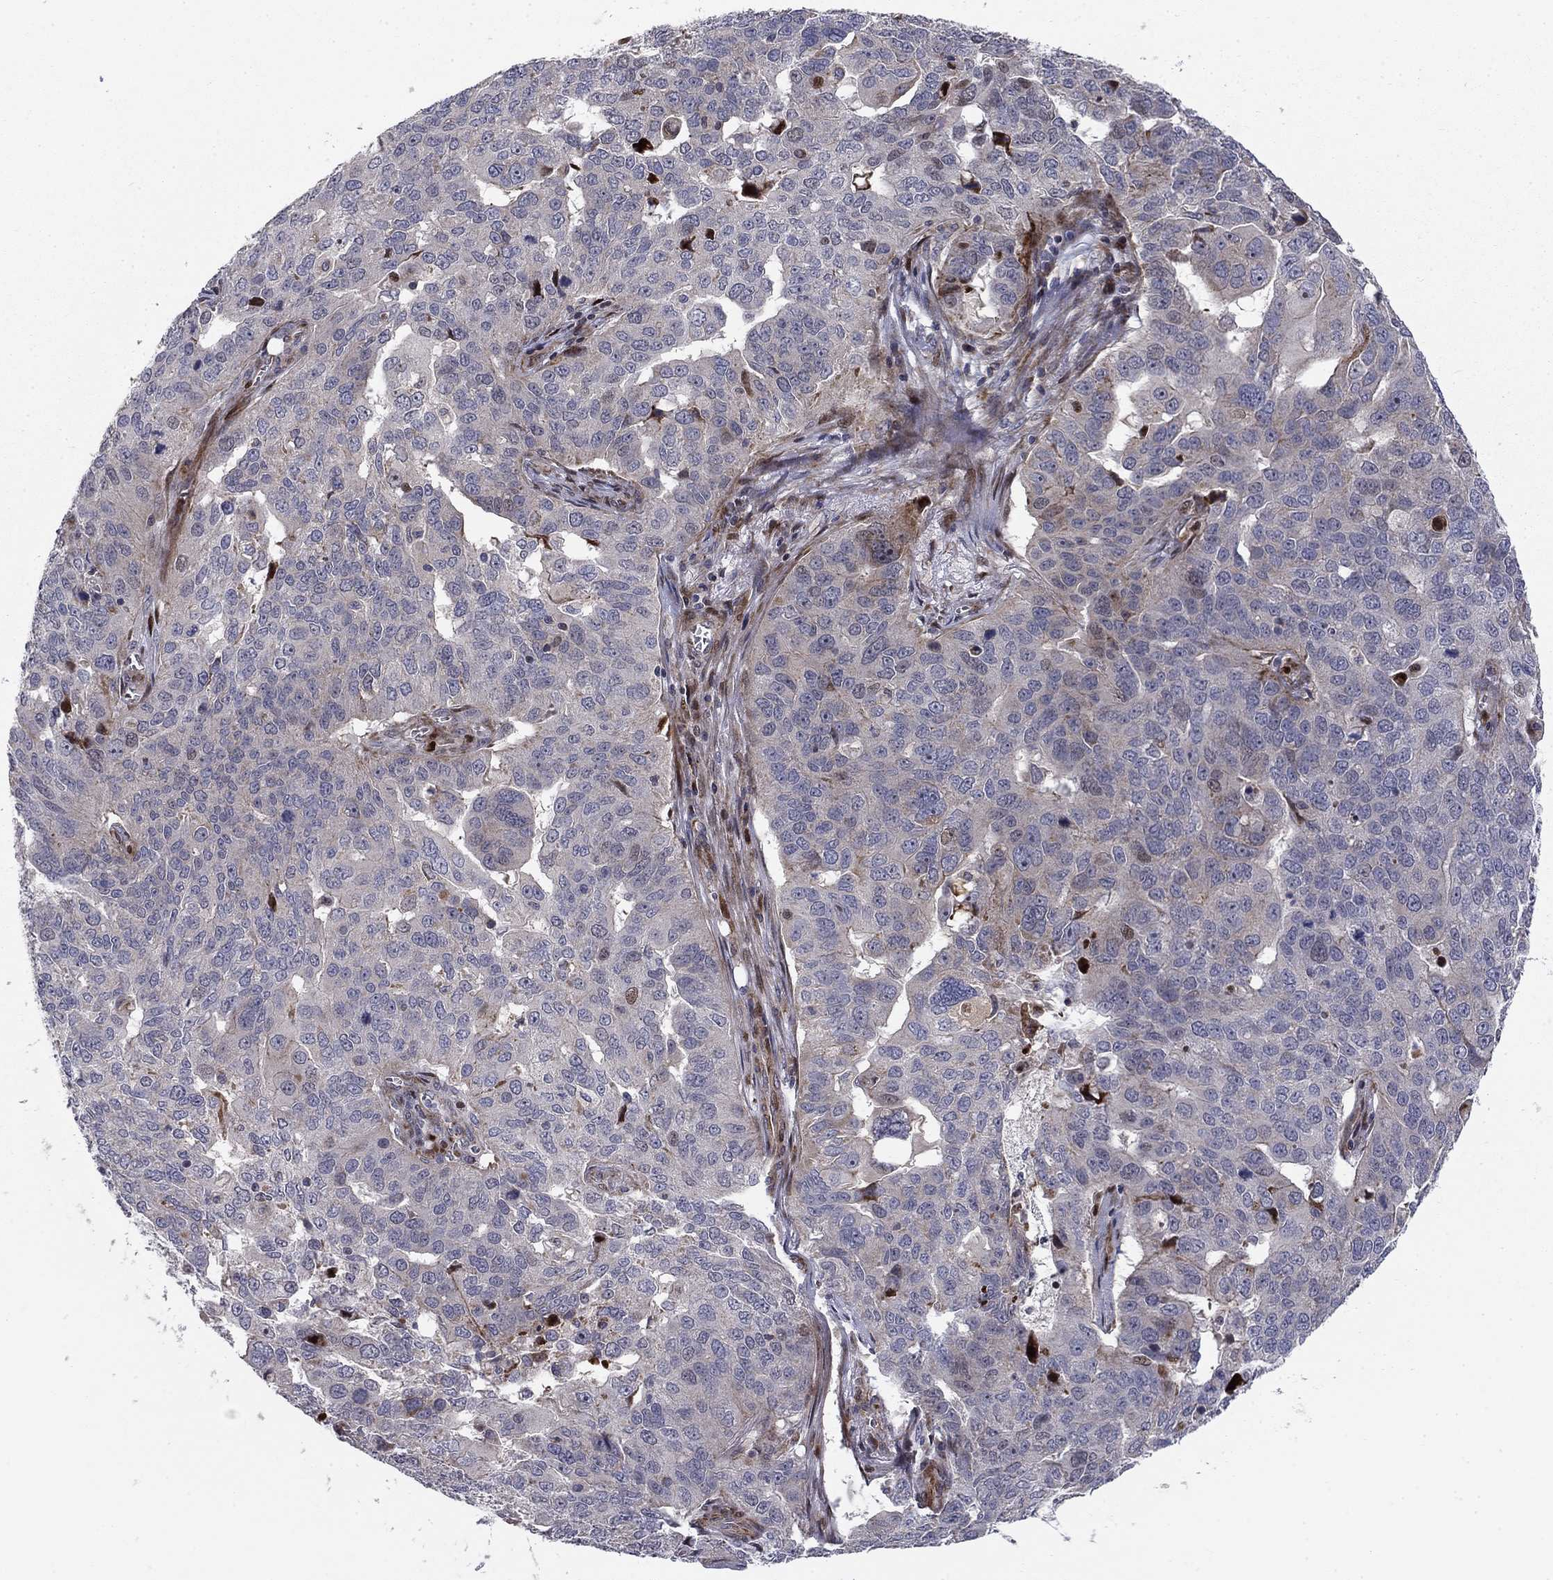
{"staining": {"intensity": "negative", "quantity": "none", "location": "none"}, "tissue": "ovarian cancer", "cell_type": "Tumor cells", "image_type": "cancer", "snomed": [{"axis": "morphology", "description": "Carcinoma, endometroid"}, {"axis": "topography", "description": "Soft tissue"}, {"axis": "topography", "description": "Ovary"}], "caption": "Human endometroid carcinoma (ovarian) stained for a protein using immunohistochemistry (IHC) exhibits no positivity in tumor cells.", "gene": "MIOS", "patient": {"sex": "female", "age": 52}}